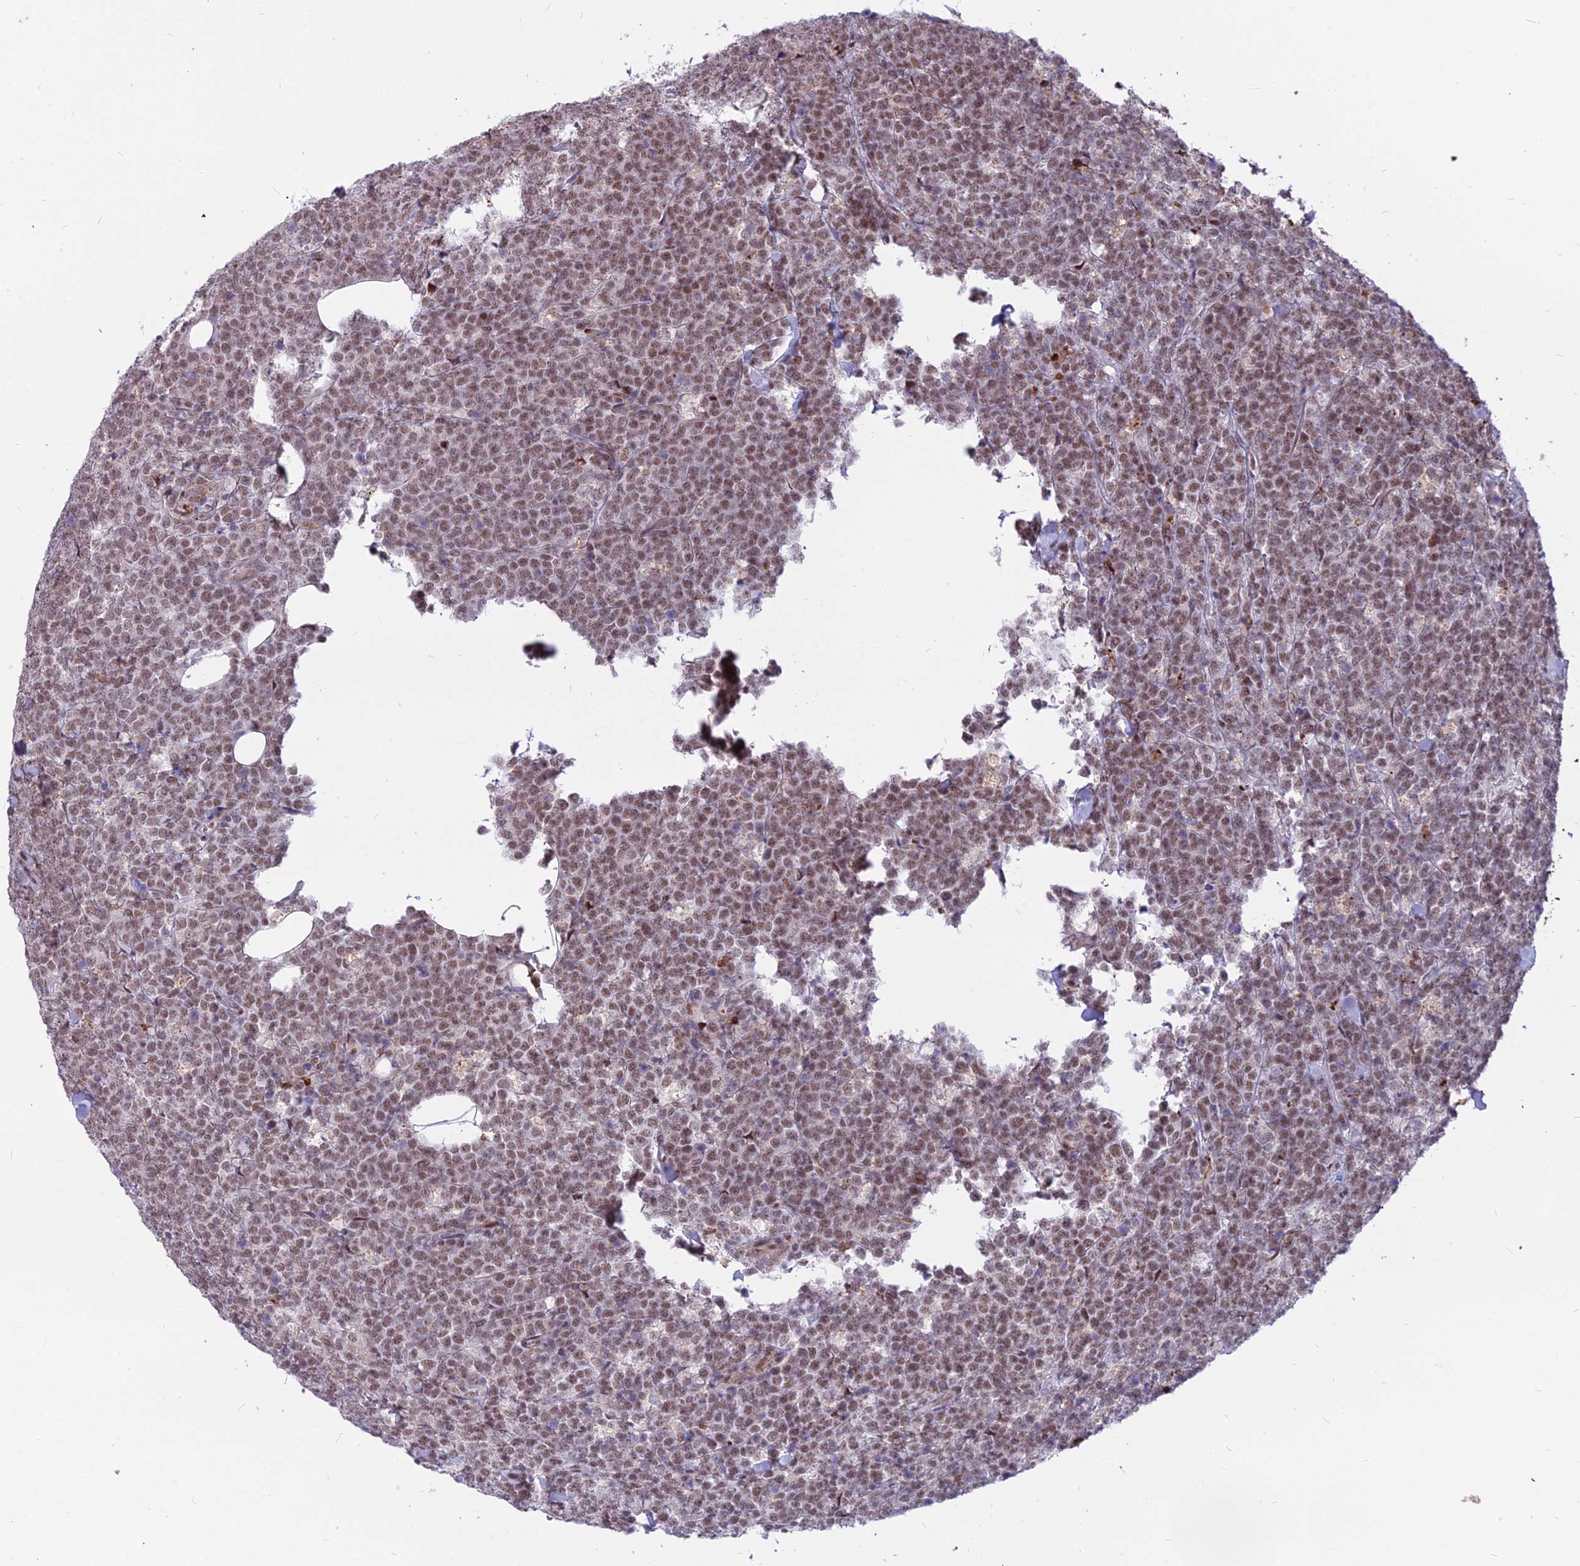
{"staining": {"intensity": "moderate", "quantity": ">75%", "location": "nuclear"}, "tissue": "lymphoma", "cell_type": "Tumor cells", "image_type": "cancer", "snomed": [{"axis": "morphology", "description": "Malignant lymphoma, non-Hodgkin's type, High grade"}, {"axis": "topography", "description": "Small intestine"}], "caption": "A brown stain highlights moderate nuclear staining of a protein in human malignant lymphoma, non-Hodgkin's type (high-grade) tumor cells.", "gene": "ALG10", "patient": {"sex": "male", "age": 8}}